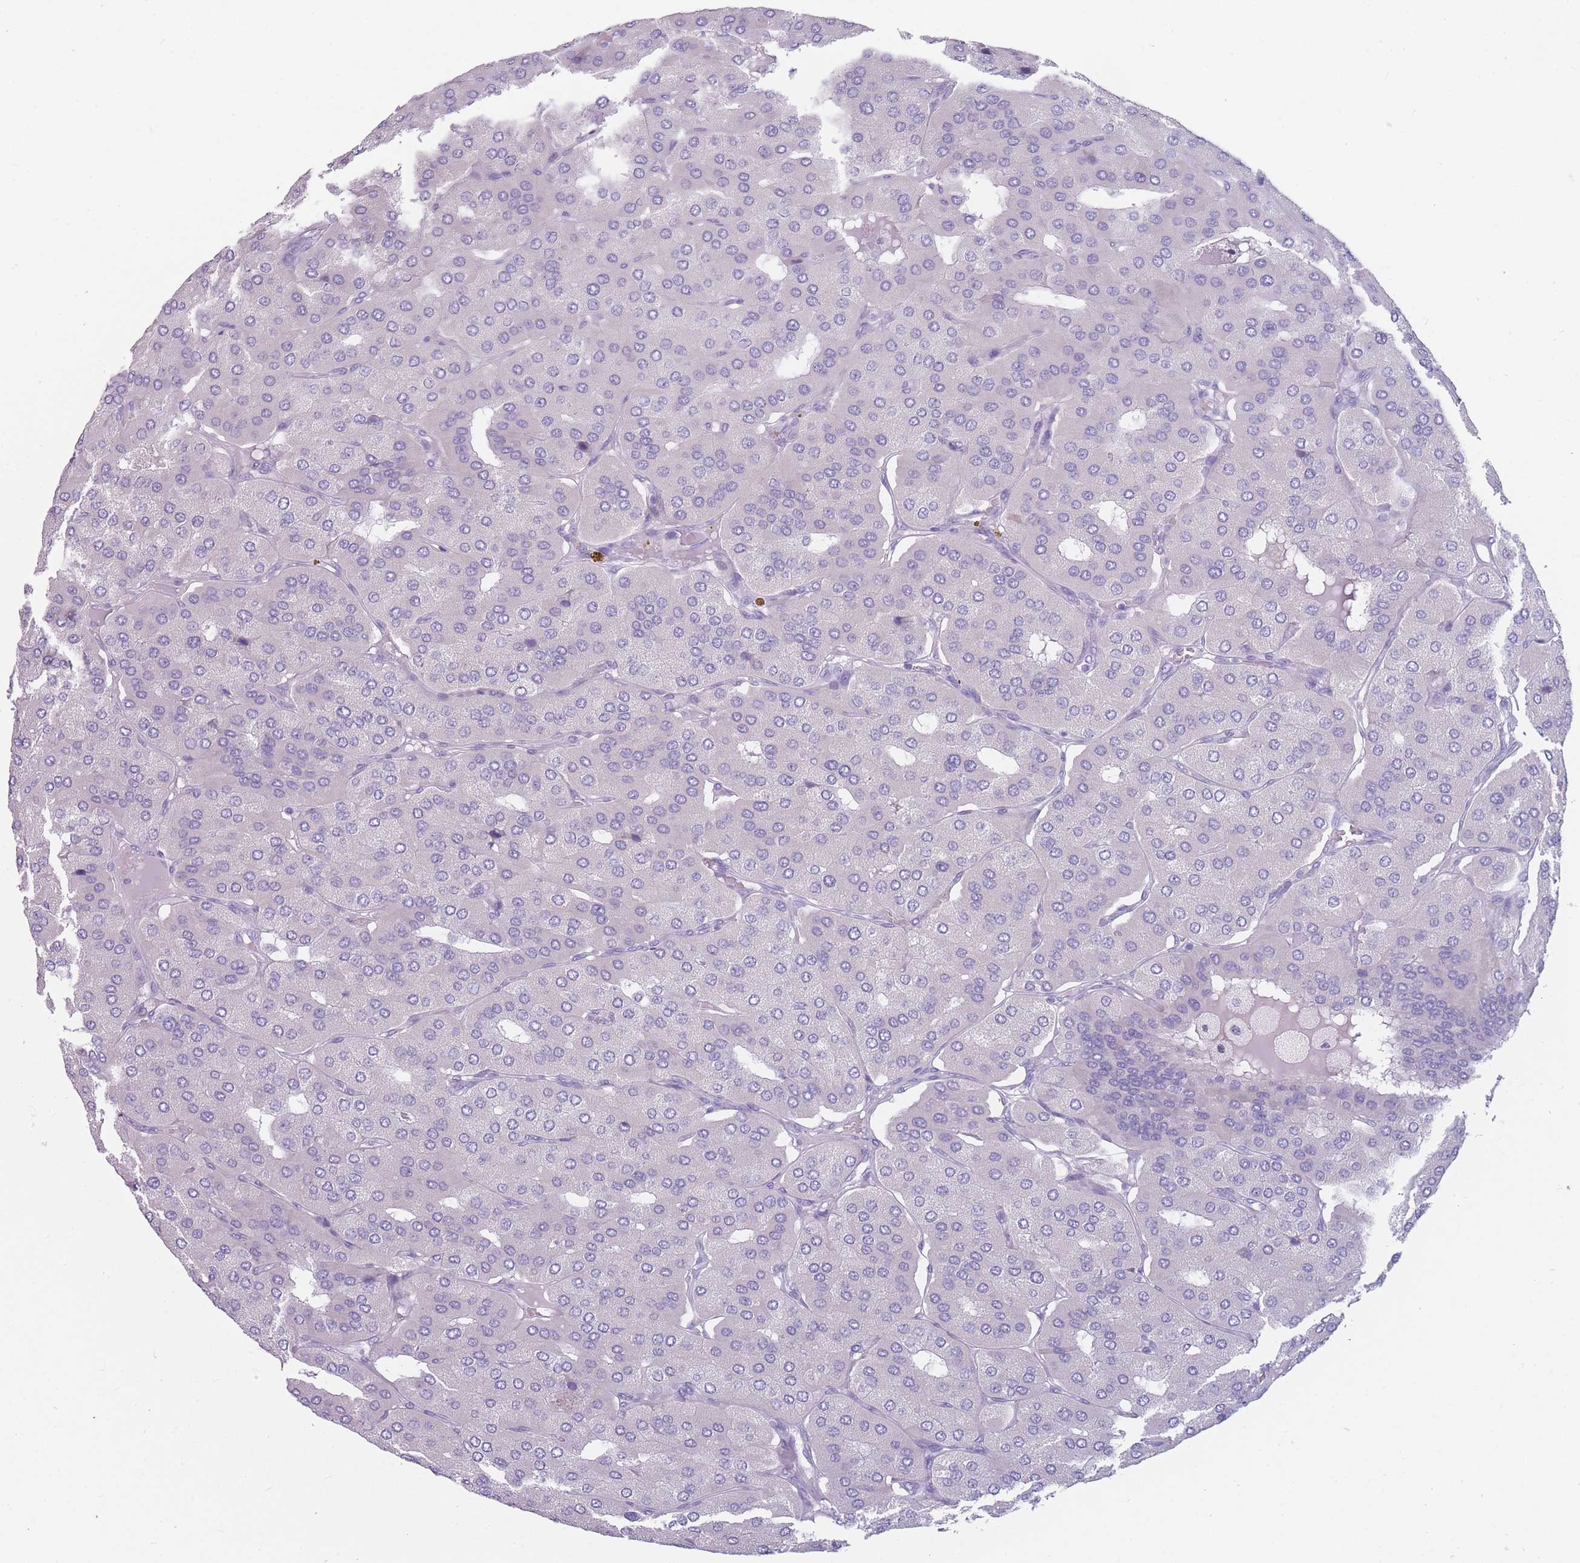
{"staining": {"intensity": "negative", "quantity": "none", "location": "none"}, "tissue": "parathyroid gland", "cell_type": "Glandular cells", "image_type": "normal", "snomed": [{"axis": "morphology", "description": "Normal tissue, NOS"}, {"axis": "morphology", "description": "Adenoma, NOS"}, {"axis": "topography", "description": "Parathyroid gland"}], "caption": "This histopathology image is of normal parathyroid gland stained with IHC to label a protein in brown with the nuclei are counter-stained blue. There is no expression in glandular cells.", "gene": "CCNO", "patient": {"sex": "female", "age": 86}}